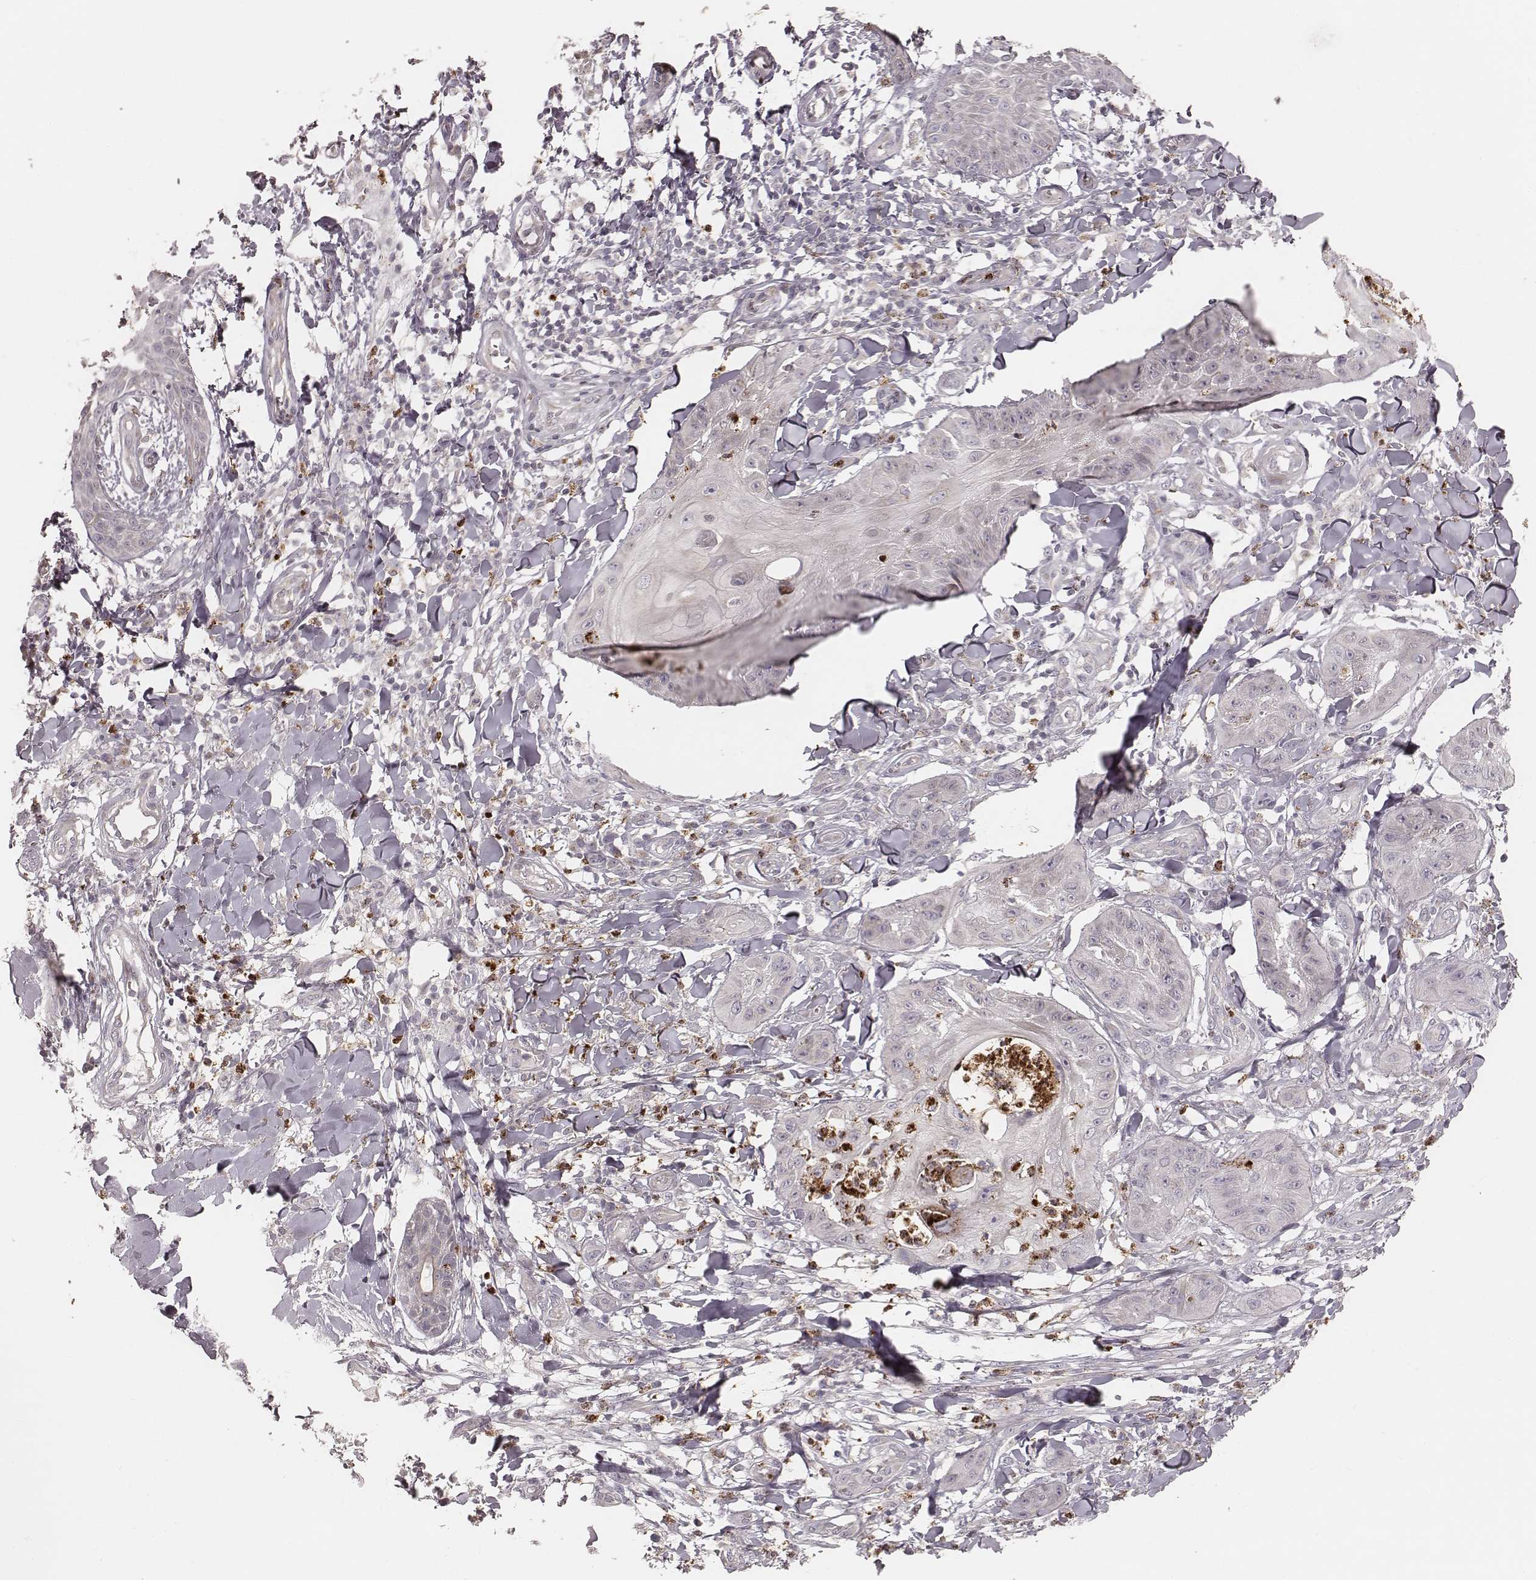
{"staining": {"intensity": "negative", "quantity": "none", "location": "none"}, "tissue": "skin cancer", "cell_type": "Tumor cells", "image_type": "cancer", "snomed": [{"axis": "morphology", "description": "Squamous cell carcinoma, NOS"}, {"axis": "topography", "description": "Skin"}], "caption": "The IHC histopathology image has no significant positivity in tumor cells of squamous cell carcinoma (skin) tissue.", "gene": "ABCA7", "patient": {"sex": "male", "age": 70}}